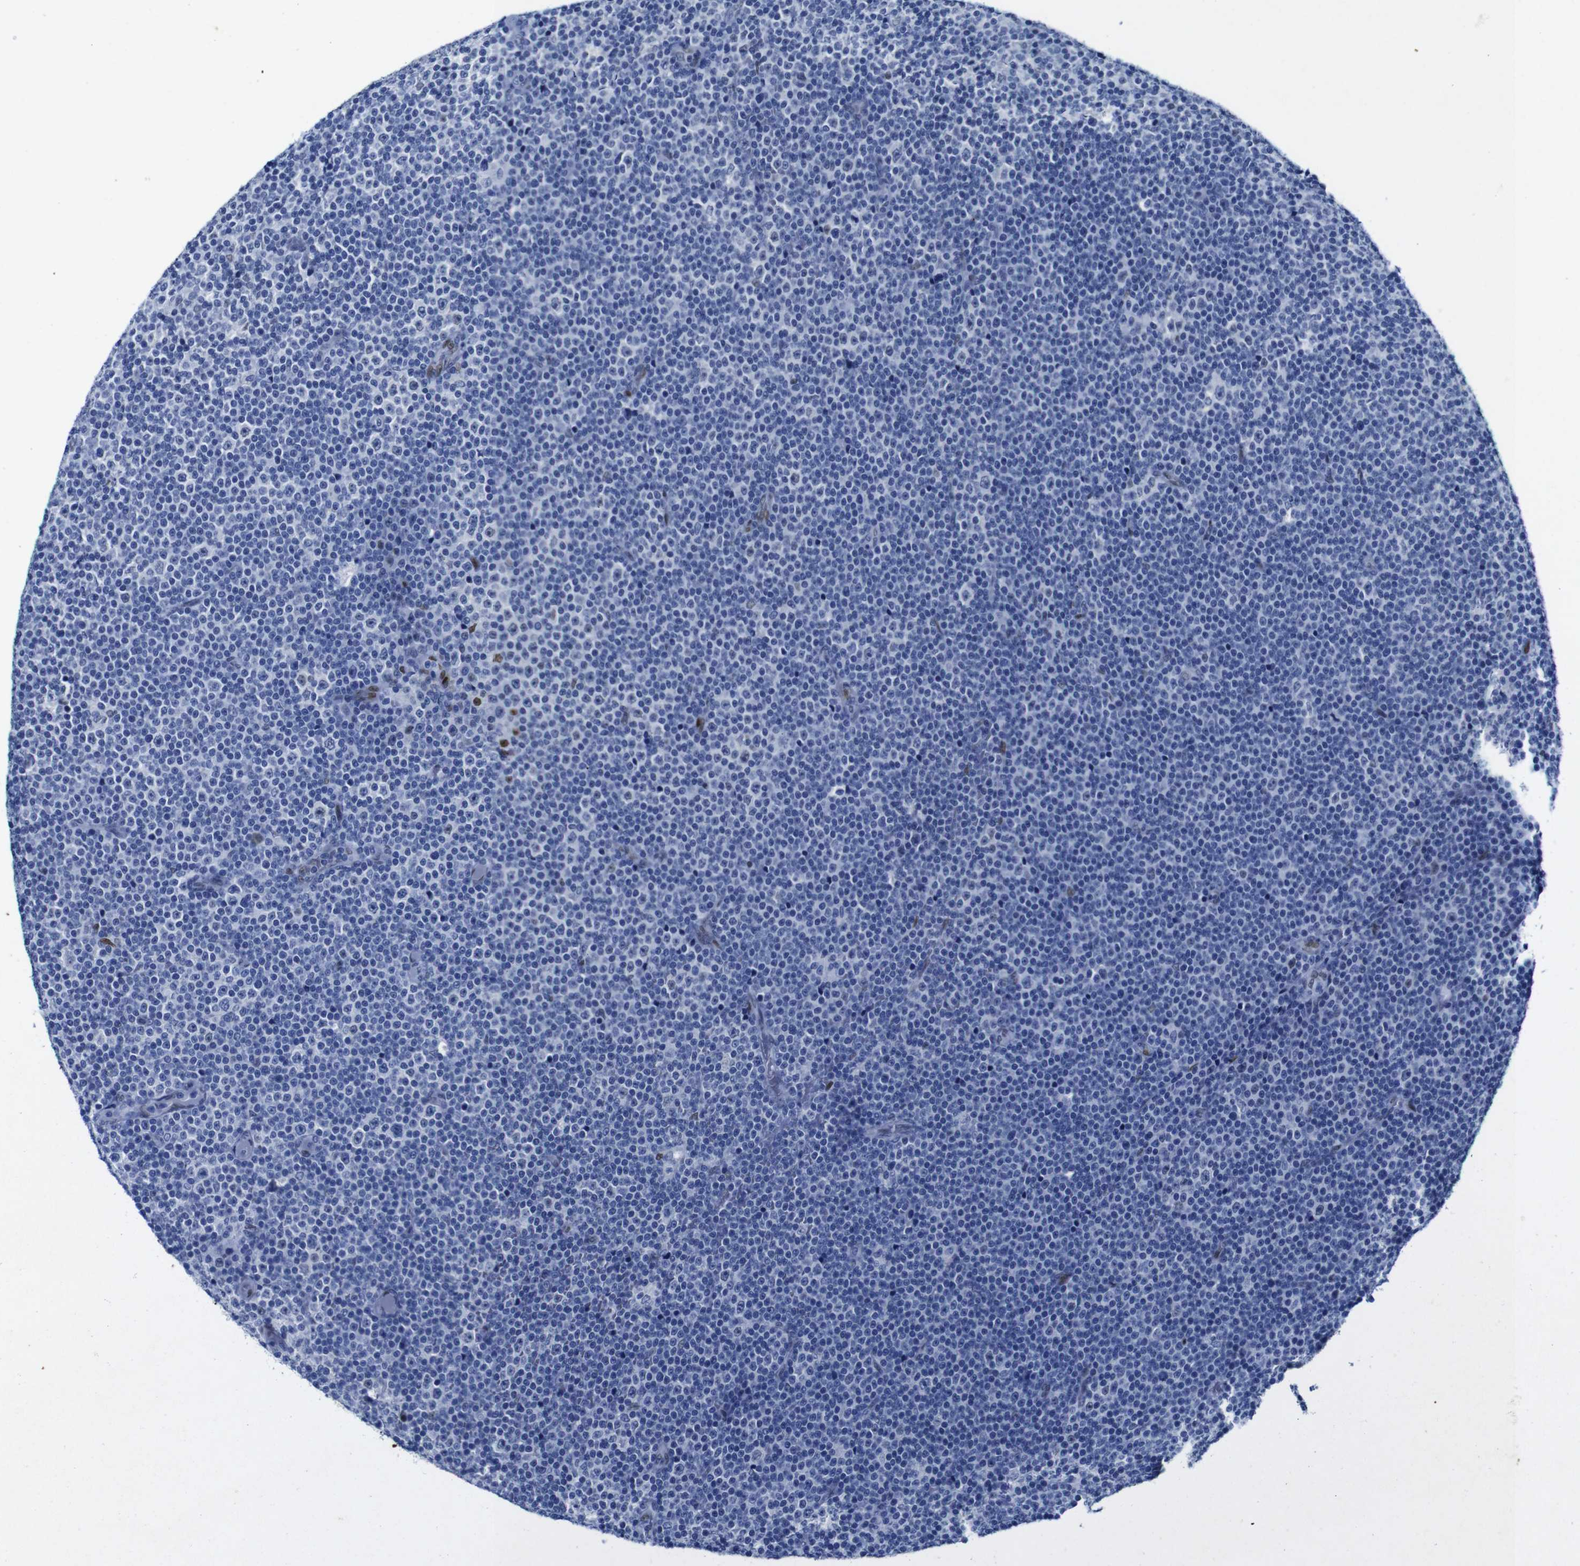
{"staining": {"intensity": "moderate", "quantity": "<25%", "location": "nuclear"}, "tissue": "lymphoma", "cell_type": "Tumor cells", "image_type": "cancer", "snomed": [{"axis": "morphology", "description": "Malignant lymphoma, non-Hodgkin's type, Low grade"}, {"axis": "topography", "description": "Lymph node"}], "caption": "Malignant lymphoma, non-Hodgkin's type (low-grade) was stained to show a protein in brown. There is low levels of moderate nuclear expression in about <25% of tumor cells.", "gene": "FOSL2", "patient": {"sex": "female", "age": 67}}